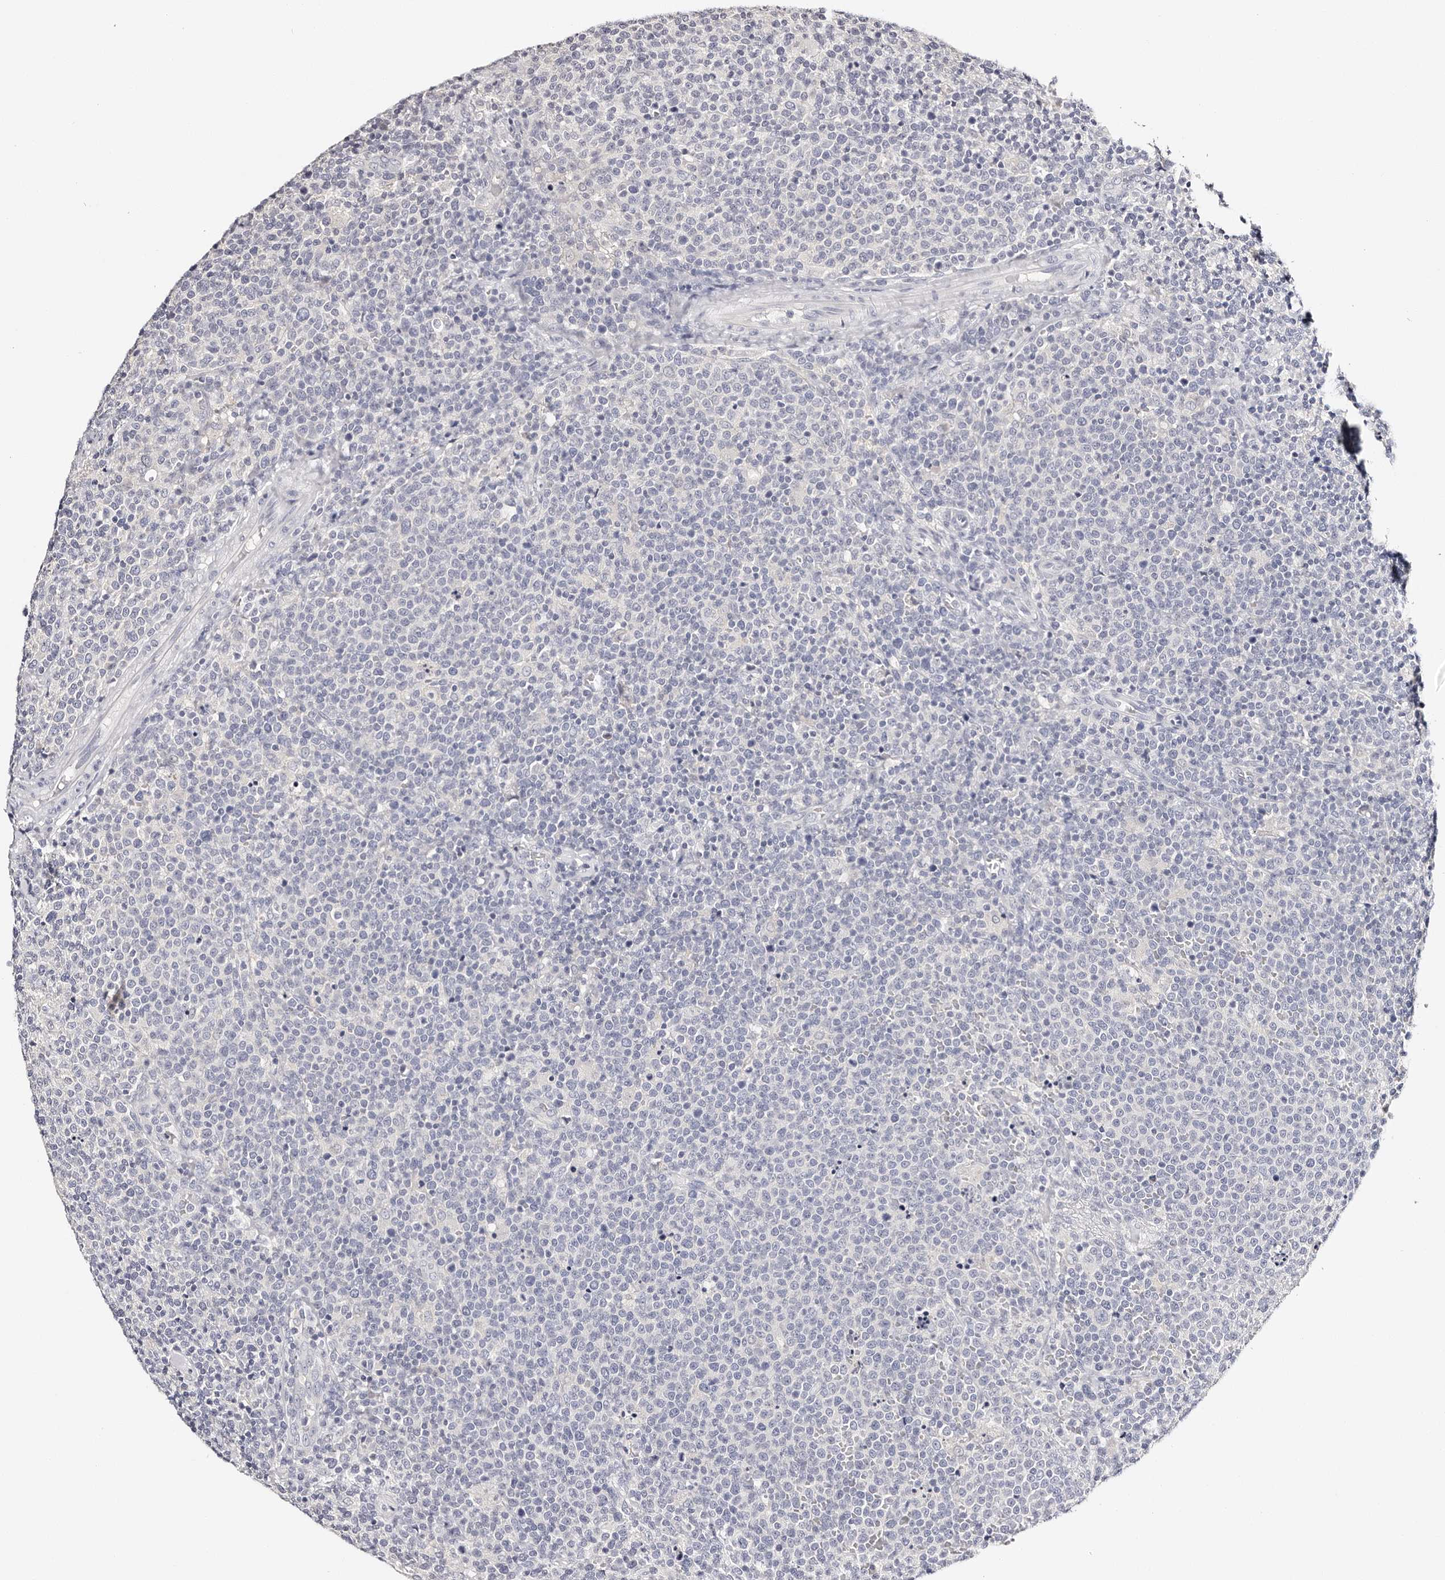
{"staining": {"intensity": "negative", "quantity": "none", "location": "none"}, "tissue": "lymphoma", "cell_type": "Tumor cells", "image_type": "cancer", "snomed": [{"axis": "morphology", "description": "Malignant lymphoma, non-Hodgkin's type, High grade"}, {"axis": "topography", "description": "Lymph node"}], "caption": "Tumor cells show no significant protein staining in malignant lymphoma, non-Hodgkin's type (high-grade).", "gene": "ROM1", "patient": {"sex": "male", "age": 61}}